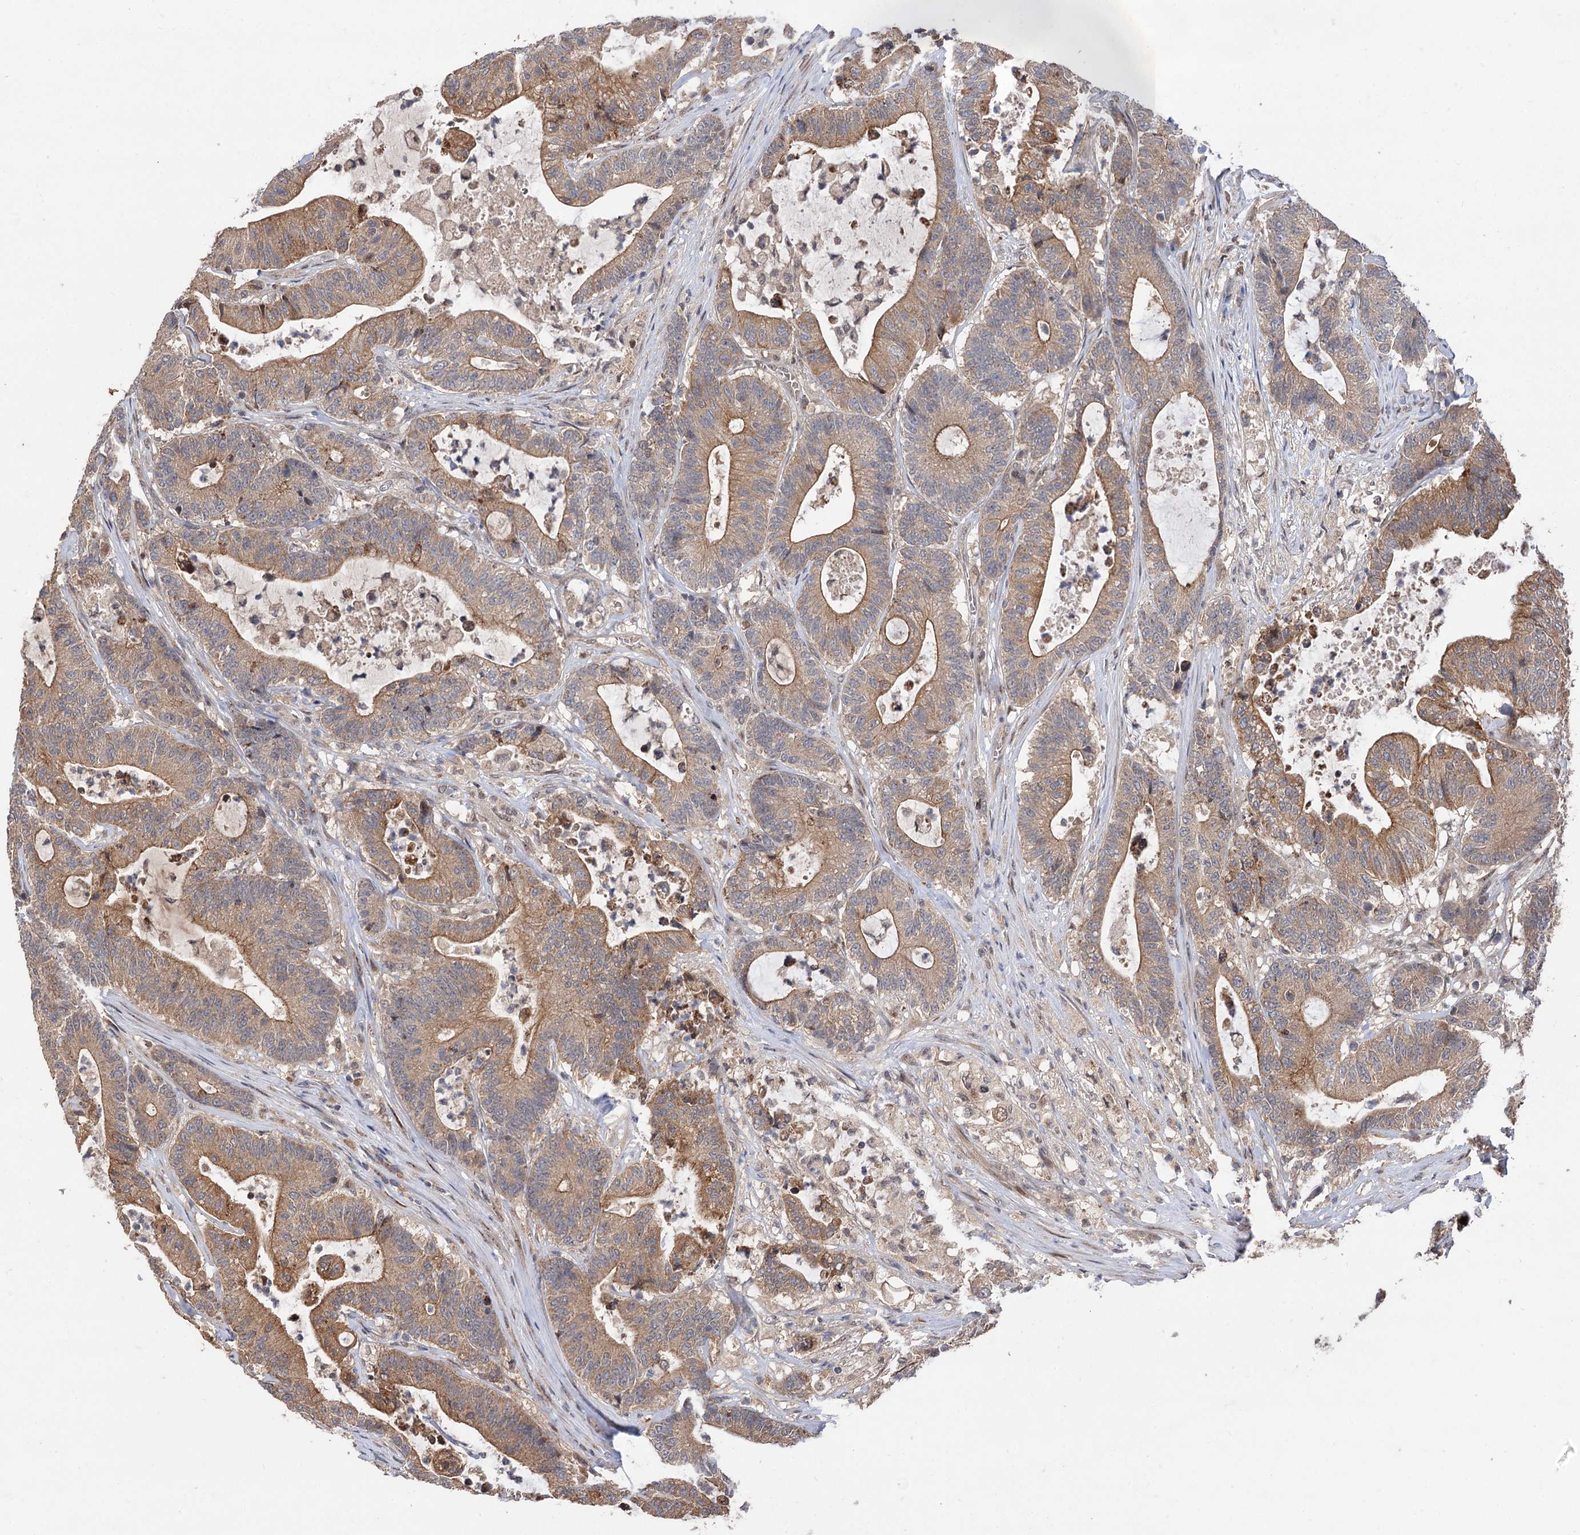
{"staining": {"intensity": "moderate", "quantity": ">75%", "location": "cytoplasmic/membranous"}, "tissue": "colorectal cancer", "cell_type": "Tumor cells", "image_type": "cancer", "snomed": [{"axis": "morphology", "description": "Adenocarcinoma, NOS"}, {"axis": "topography", "description": "Colon"}], "caption": "Adenocarcinoma (colorectal) was stained to show a protein in brown. There is medium levels of moderate cytoplasmic/membranous positivity in approximately >75% of tumor cells. The staining is performed using DAB brown chromogen to label protein expression. The nuclei are counter-stained blue using hematoxylin.", "gene": "FBXW8", "patient": {"sex": "female", "age": 84}}